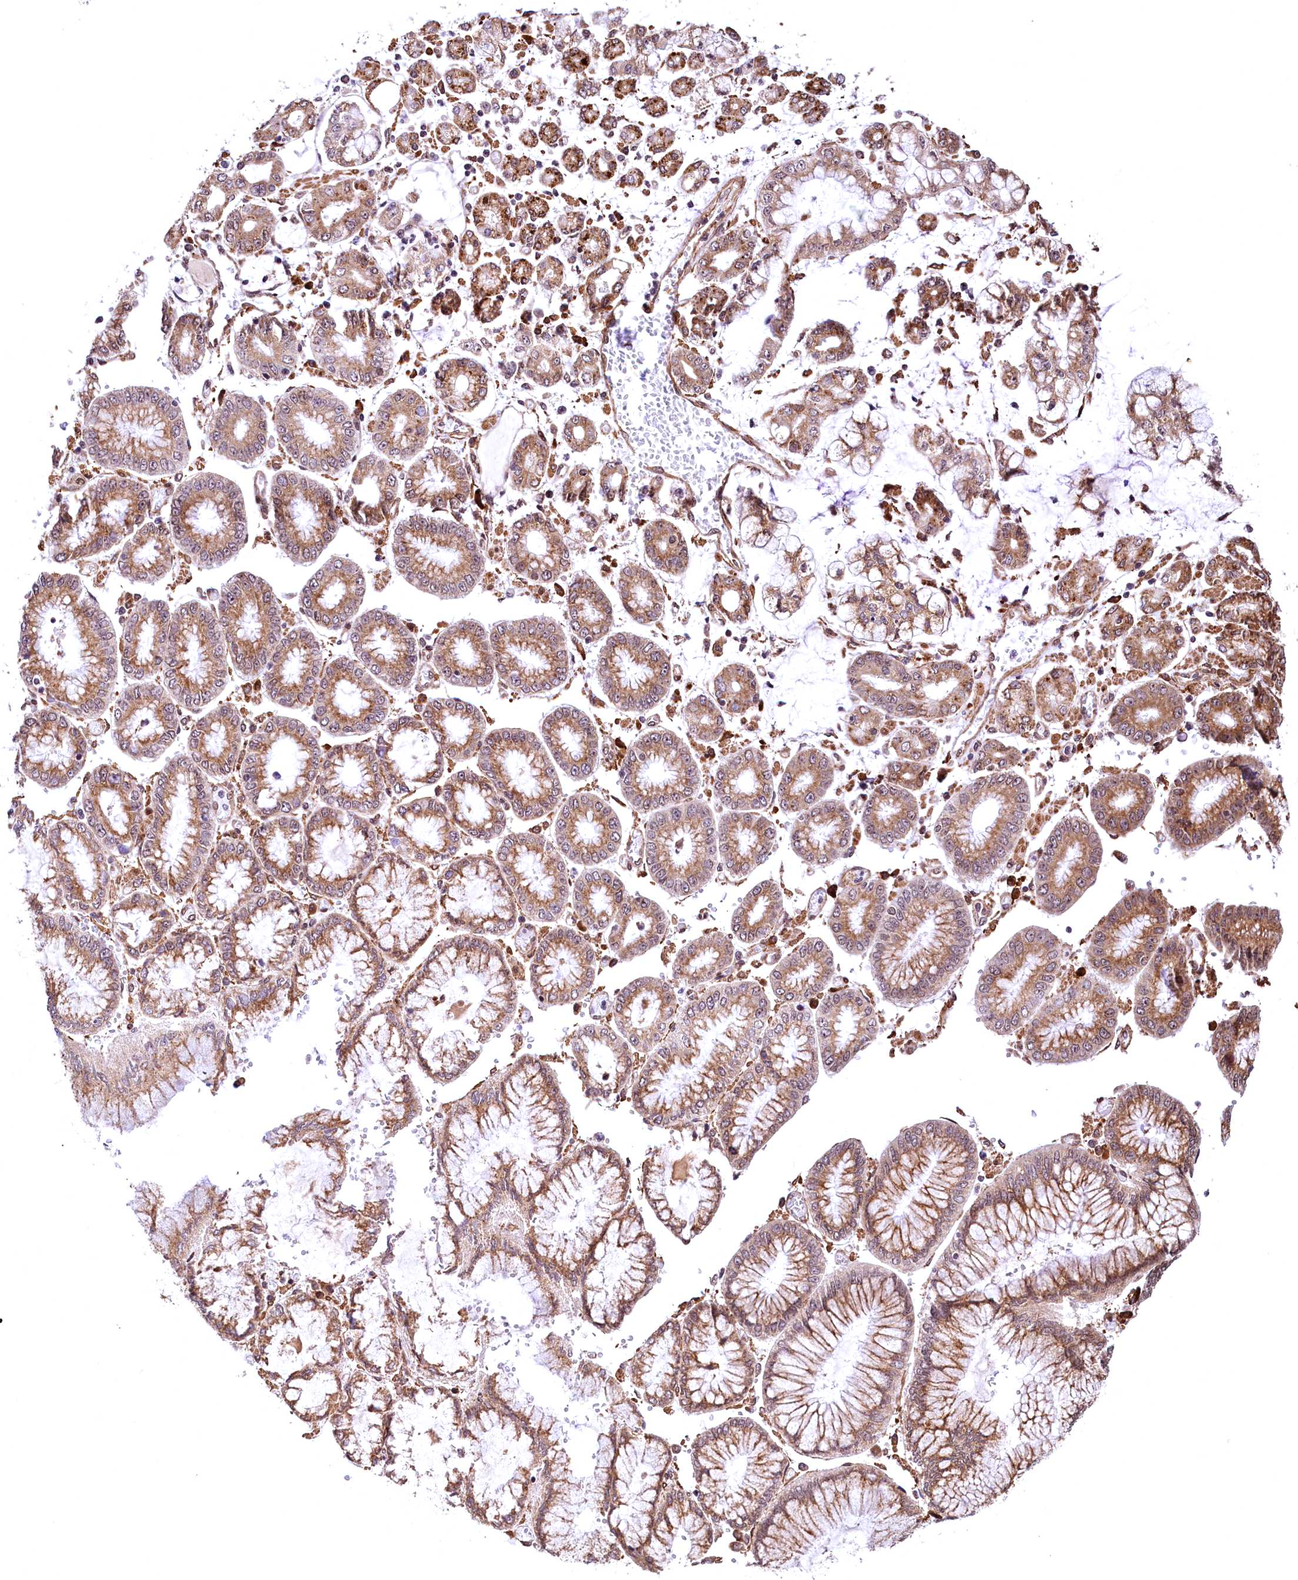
{"staining": {"intensity": "moderate", "quantity": ">75%", "location": "cytoplasmic/membranous"}, "tissue": "stomach cancer", "cell_type": "Tumor cells", "image_type": "cancer", "snomed": [{"axis": "morphology", "description": "Adenocarcinoma, NOS"}, {"axis": "topography", "description": "Stomach"}], "caption": "A medium amount of moderate cytoplasmic/membranous expression is identified in approximately >75% of tumor cells in stomach cancer (adenocarcinoma) tissue.", "gene": "PDS5B", "patient": {"sex": "male", "age": 76}}